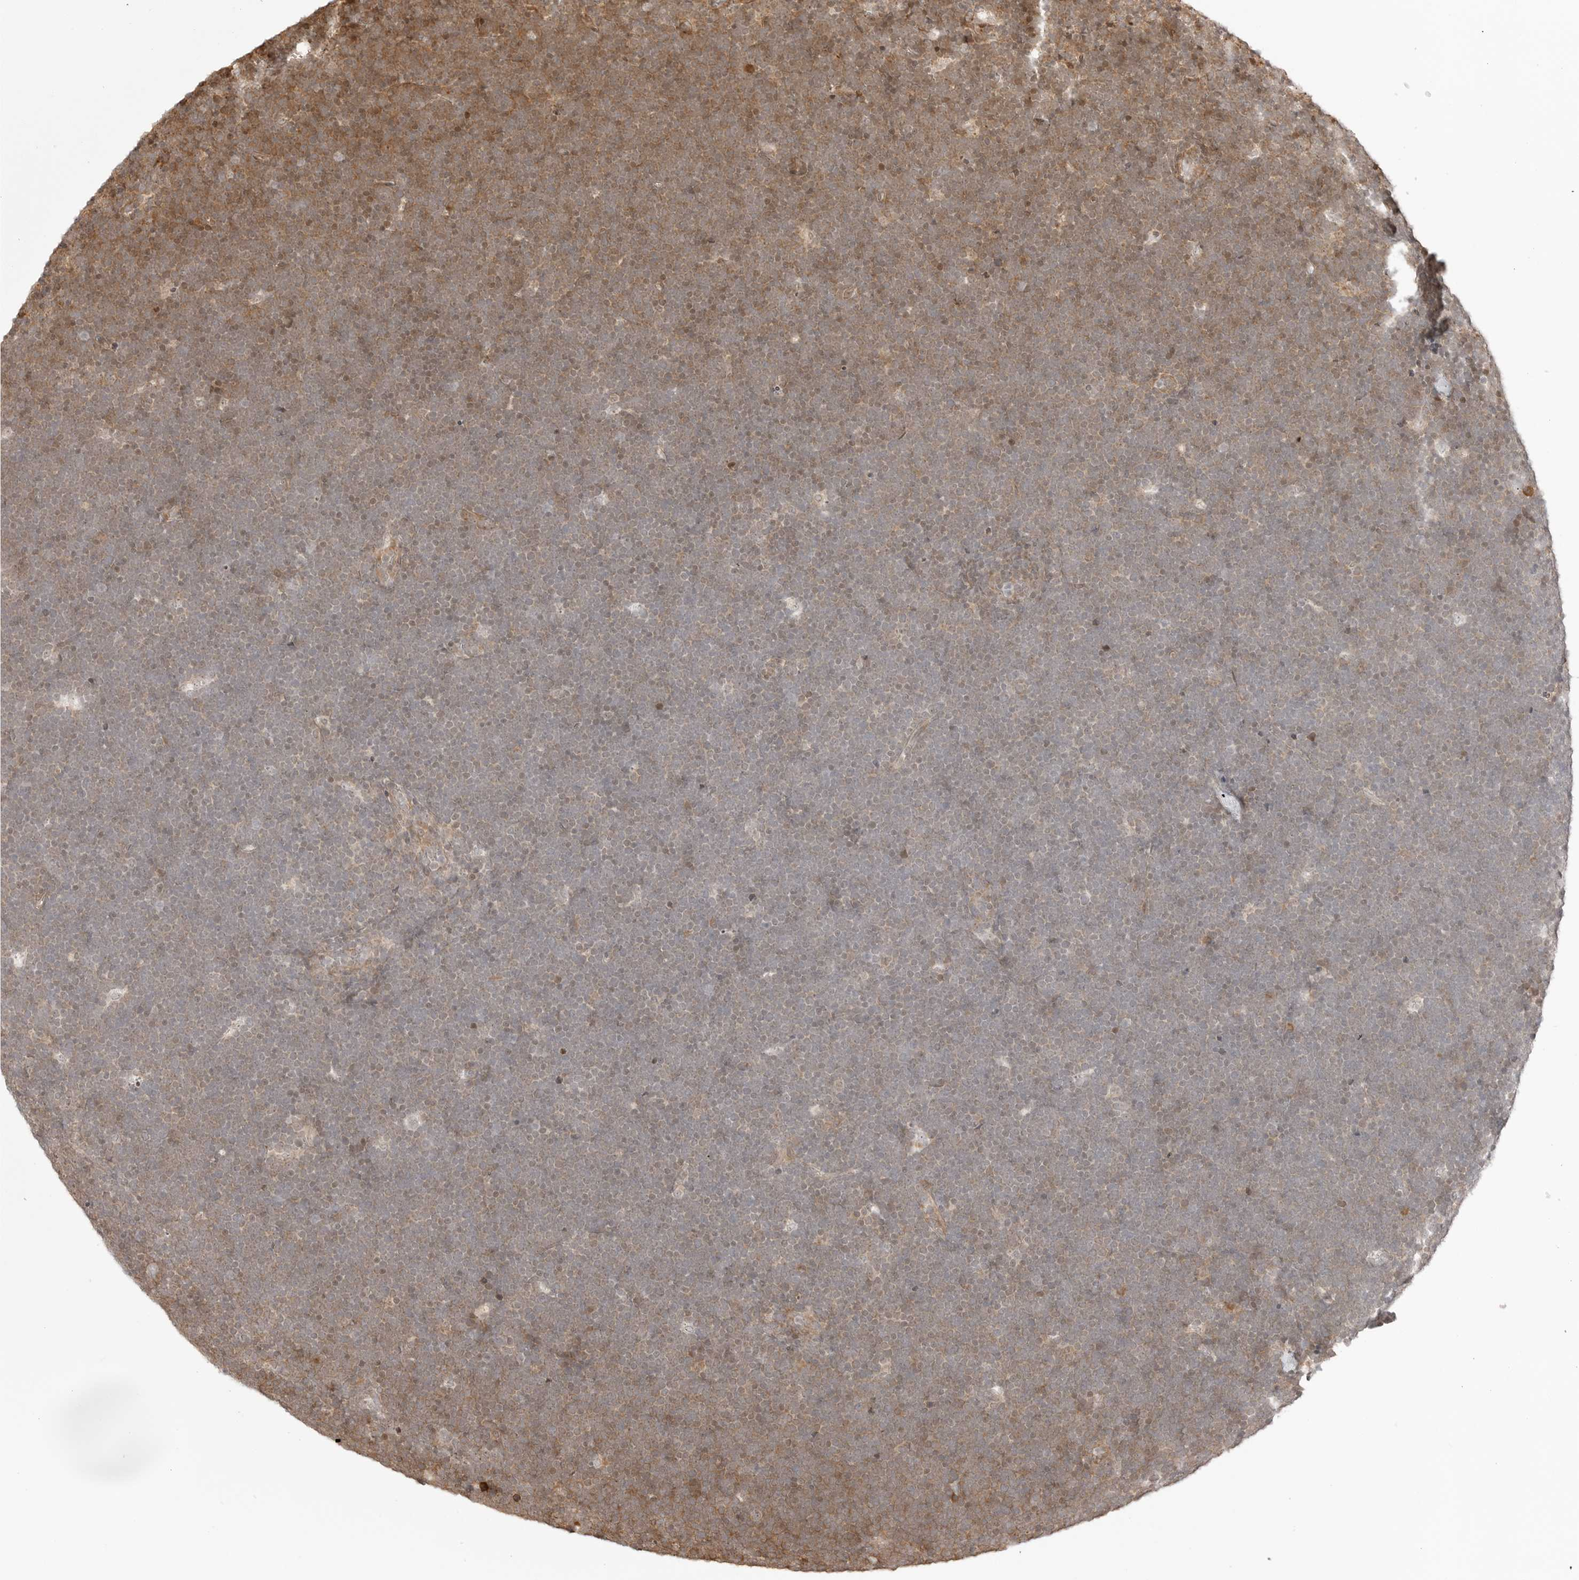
{"staining": {"intensity": "negative", "quantity": "none", "location": "none"}, "tissue": "lymphoma", "cell_type": "Tumor cells", "image_type": "cancer", "snomed": [{"axis": "morphology", "description": "Malignant lymphoma, non-Hodgkin's type, High grade"}, {"axis": "topography", "description": "Lymph node"}], "caption": "This image is of lymphoma stained with immunohistochemistry to label a protein in brown with the nuclei are counter-stained blue. There is no staining in tumor cells.", "gene": "FKBP14", "patient": {"sex": "male", "age": 13}}